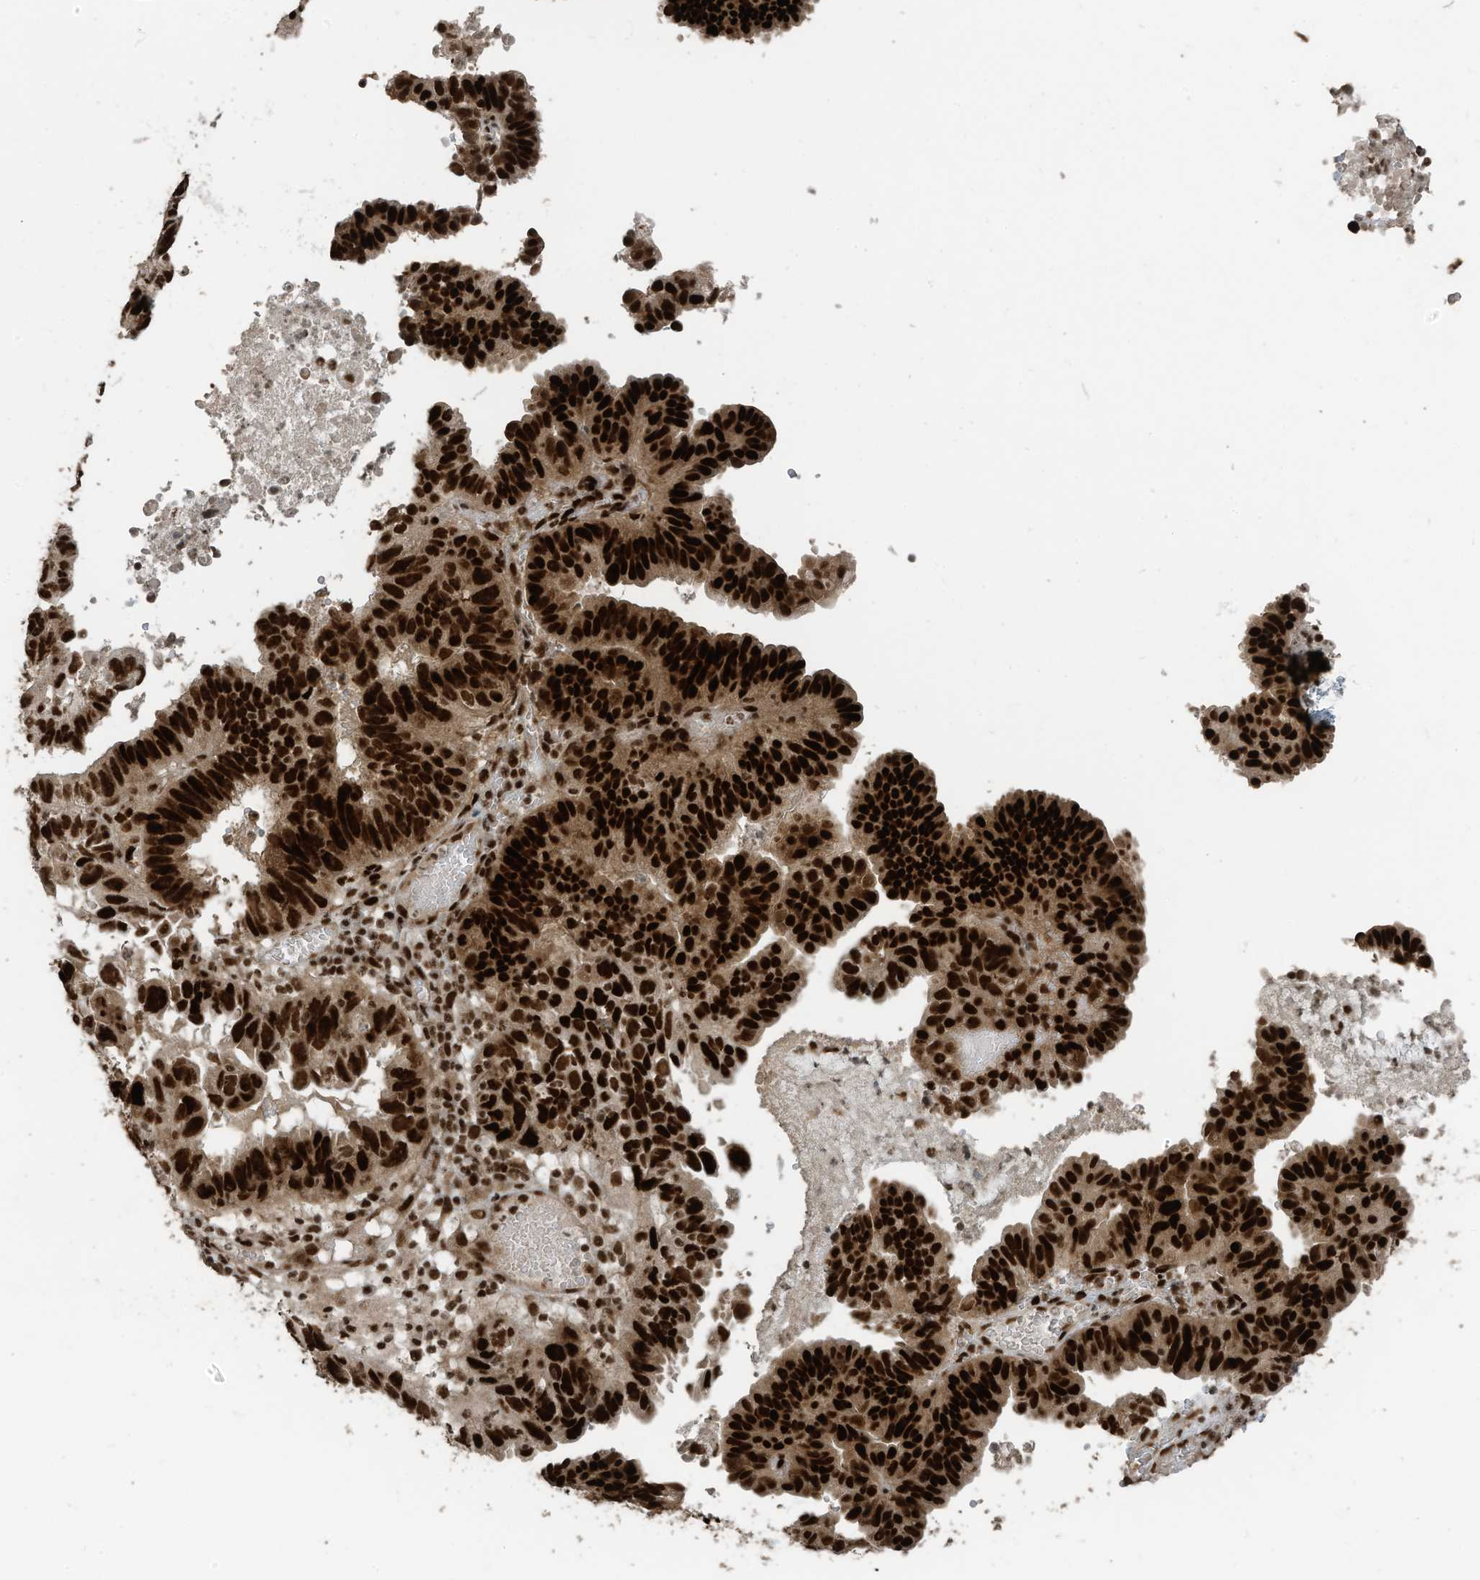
{"staining": {"intensity": "strong", "quantity": ">75%", "location": "cytoplasmic/membranous,nuclear"}, "tissue": "endometrial cancer", "cell_type": "Tumor cells", "image_type": "cancer", "snomed": [{"axis": "morphology", "description": "Adenocarcinoma, NOS"}, {"axis": "topography", "description": "Uterus"}], "caption": "Immunohistochemical staining of endometrial adenocarcinoma reveals high levels of strong cytoplasmic/membranous and nuclear staining in approximately >75% of tumor cells.", "gene": "PCNP", "patient": {"sex": "female", "age": 77}}